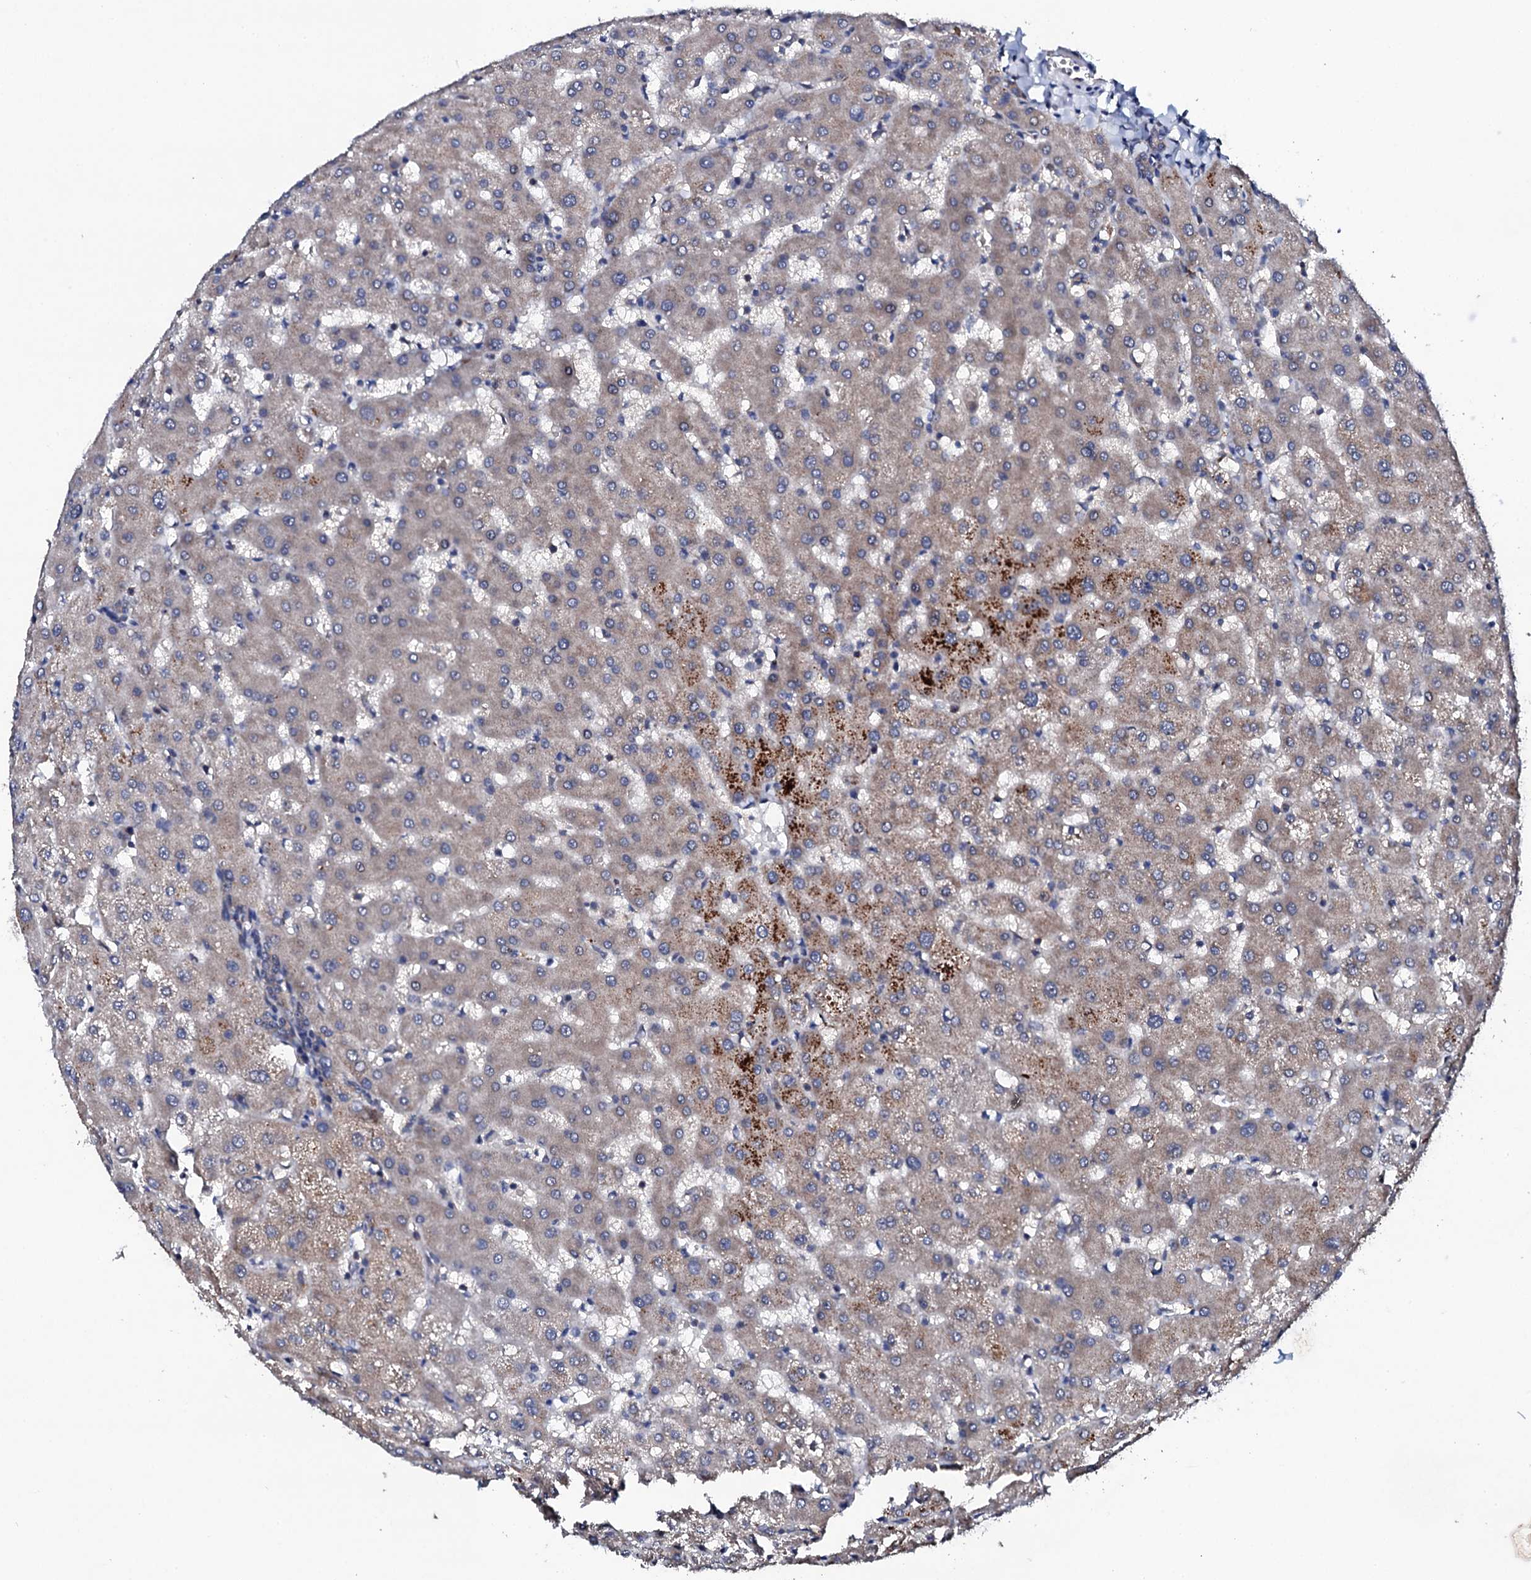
{"staining": {"intensity": "negative", "quantity": "none", "location": "none"}, "tissue": "liver", "cell_type": "Cholangiocytes", "image_type": "normal", "snomed": [{"axis": "morphology", "description": "Normal tissue, NOS"}, {"axis": "topography", "description": "Liver"}], "caption": "This photomicrograph is of unremarkable liver stained with immunohistochemistry (IHC) to label a protein in brown with the nuclei are counter-stained blue. There is no expression in cholangiocytes.", "gene": "IP6K1", "patient": {"sex": "female", "age": 63}}